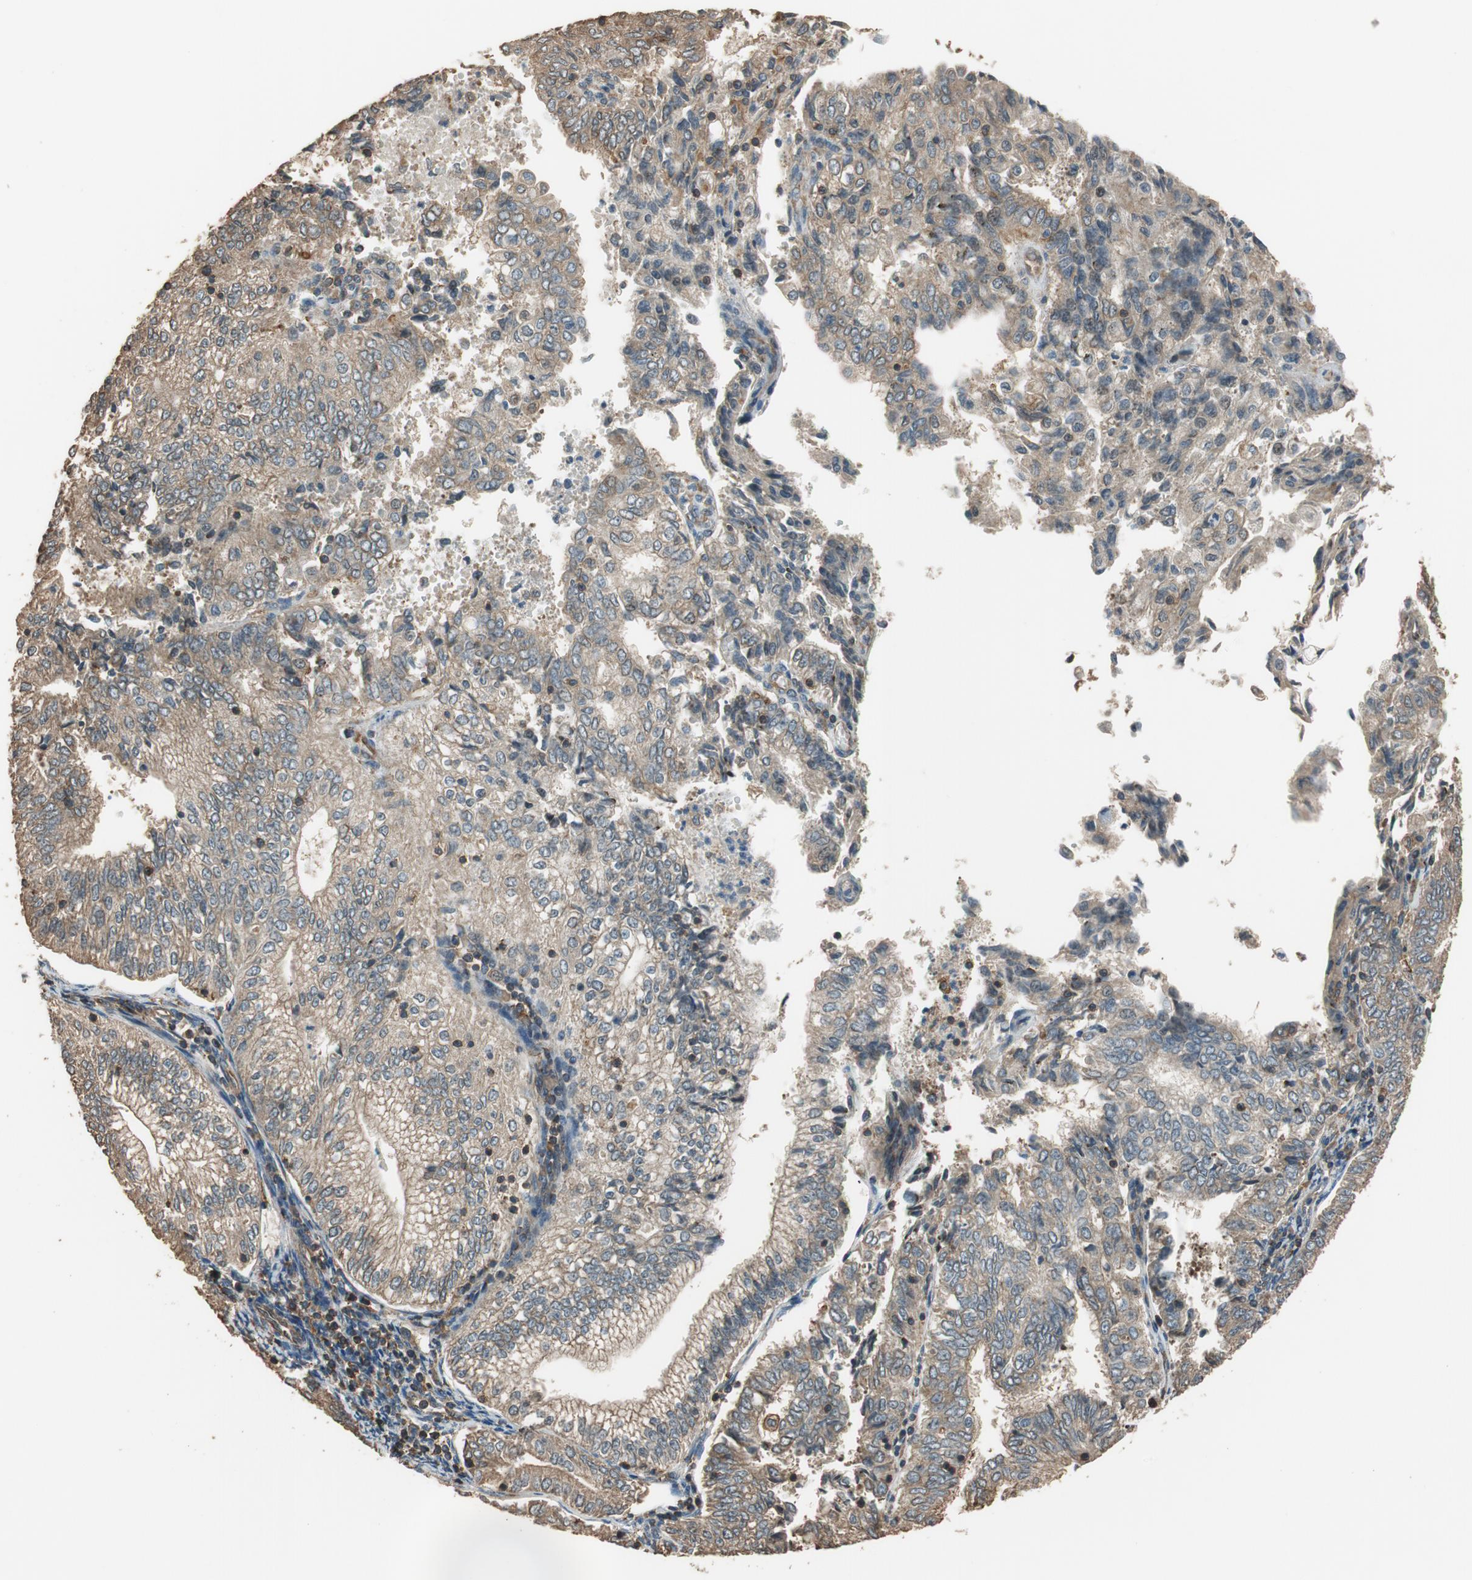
{"staining": {"intensity": "weak", "quantity": ">75%", "location": "cytoplasmic/membranous"}, "tissue": "endometrial cancer", "cell_type": "Tumor cells", "image_type": "cancer", "snomed": [{"axis": "morphology", "description": "Adenocarcinoma, NOS"}, {"axis": "topography", "description": "Endometrium"}], "caption": "IHC (DAB (3,3'-diaminobenzidine)) staining of human endometrial cancer (adenocarcinoma) shows weak cytoplasmic/membranous protein expression in approximately >75% of tumor cells.", "gene": "MST1R", "patient": {"sex": "female", "age": 69}}